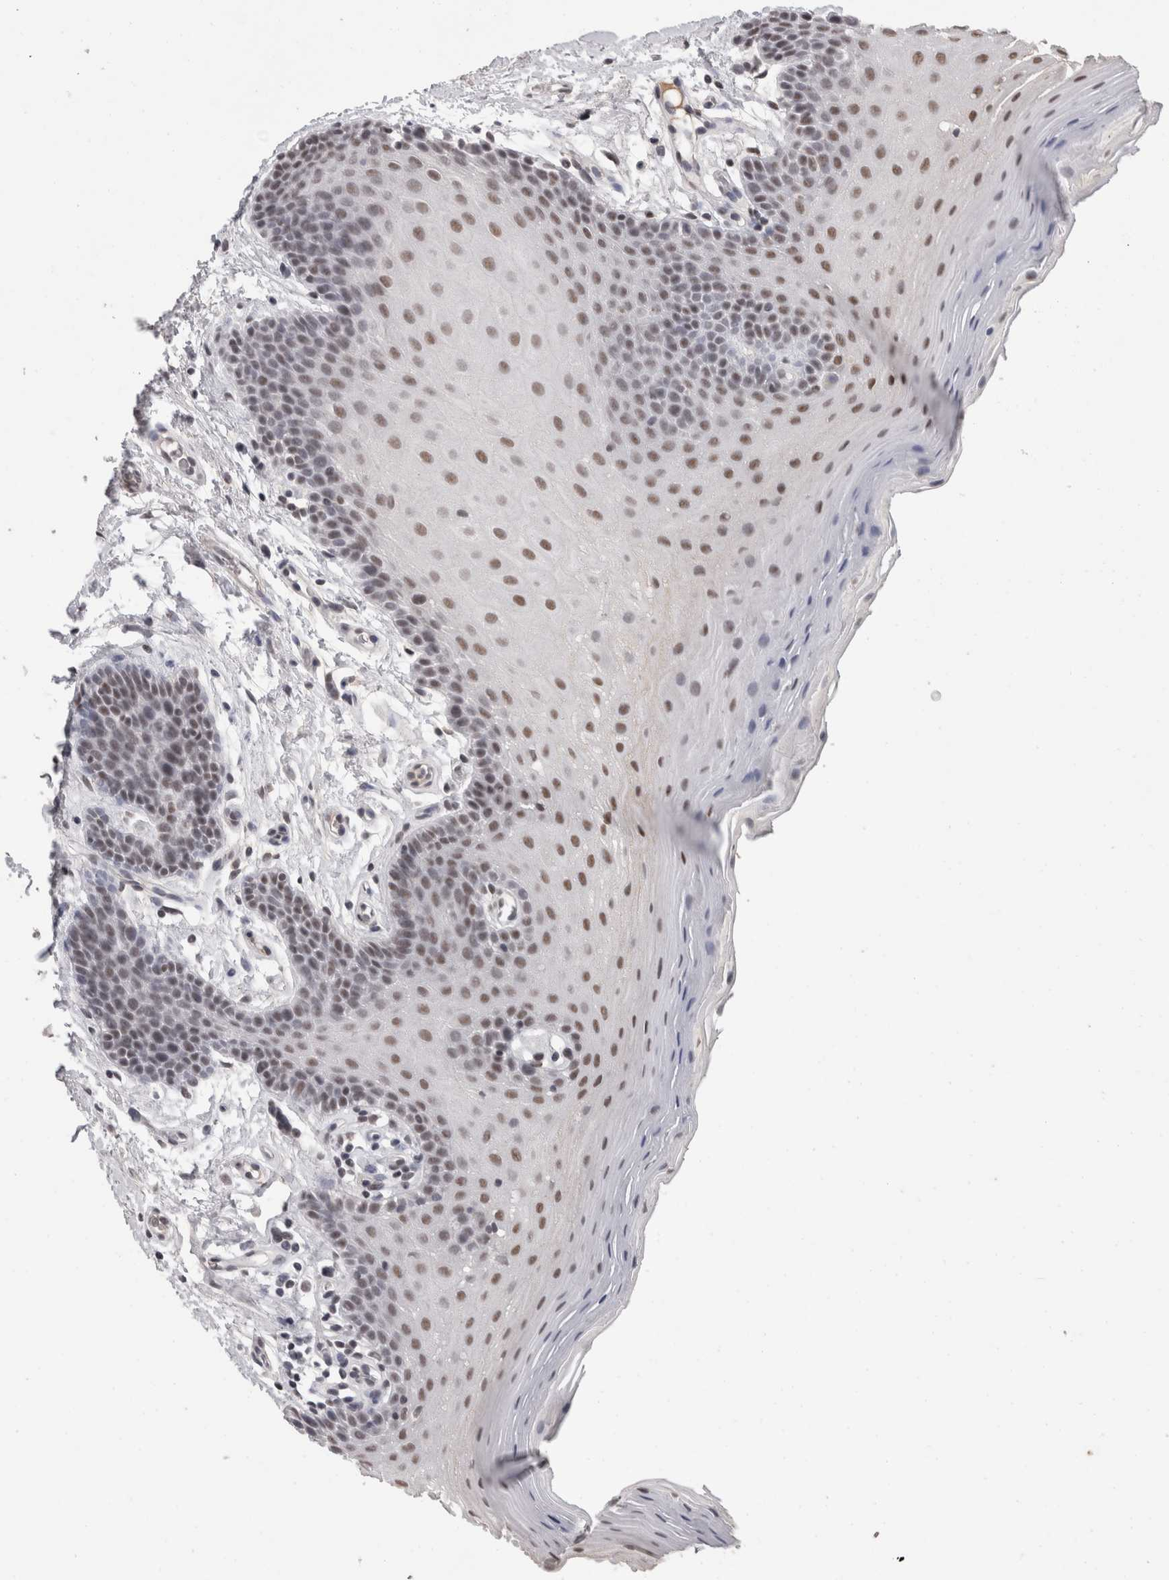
{"staining": {"intensity": "moderate", "quantity": "25%-75%", "location": "nuclear"}, "tissue": "oral mucosa", "cell_type": "Squamous epithelial cells", "image_type": "normal", "snomed": [{"axis": "morphology", "description": "Normal tissue, NOS"}, {"axis": "topography", "description": "Oral tissue"}], "caption": "Protein staining exhibits moderate nuclear positivity in about 25%-75% of squamous epithelial cells in normal oral mucosa.", "gene": "DDX17", "patient": {"sex": "male", "age": 62}}